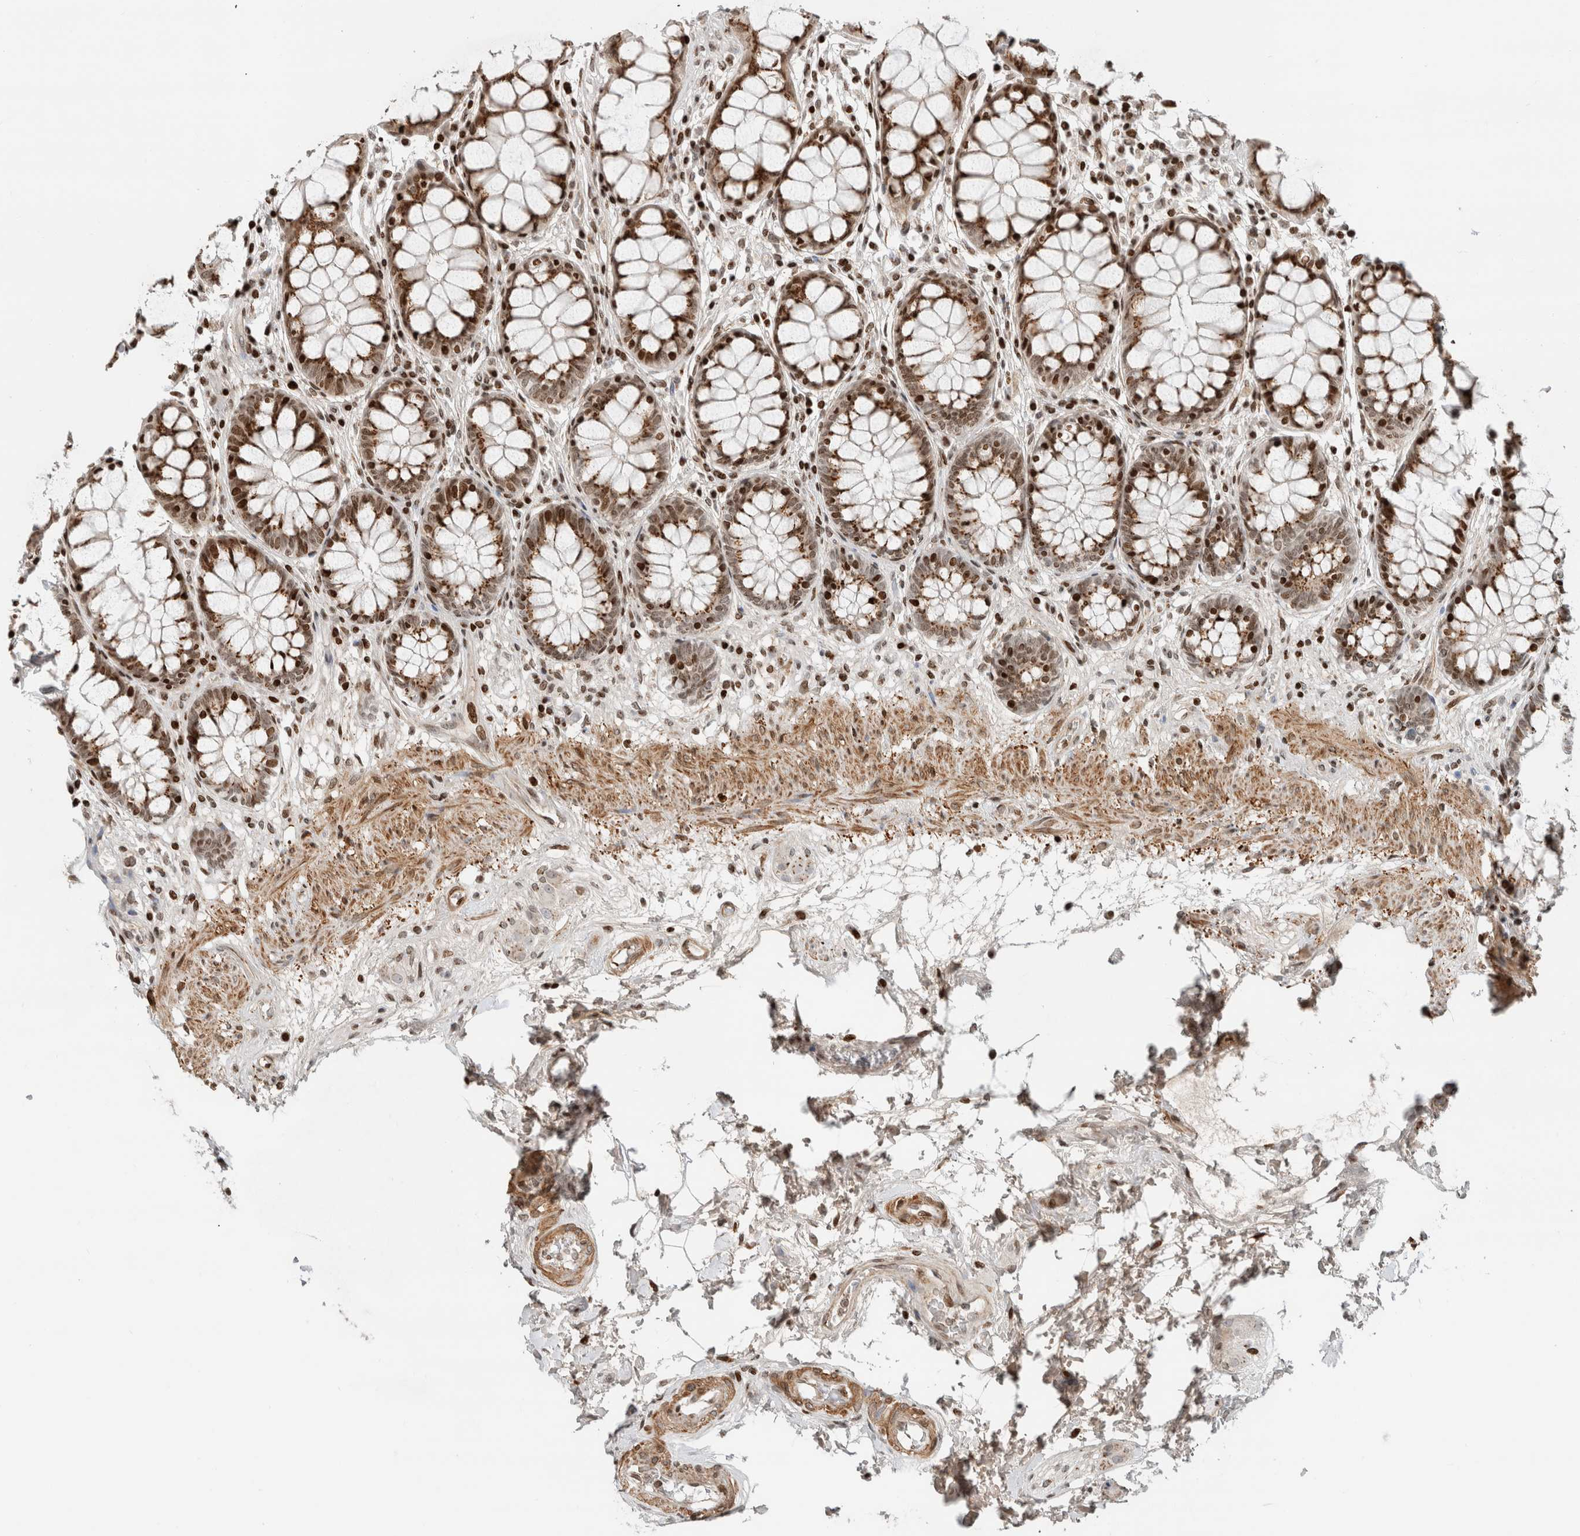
{"staining": {"intensity": "moderate", "quantity": ">75%", "location": "cytoplasmic/membranous,nuclear"}, "tissue": "rectum", "cell_type": "Glandular cells", "image_type": "normal", "snomed": [{"axis": "morphology", "description": "Normal tissue, NOS"}, {"axis": "topography", "description": "Rectum"}], "caption": "Immunohistochemical staining of unremarkable rectum shows medium levels of moderate cytoplasmic/membranous,nuclear positivity in approximately >75% of glandular cells.", "gene": "GINS4", "patient": {"sex": "male", "age": 64}}